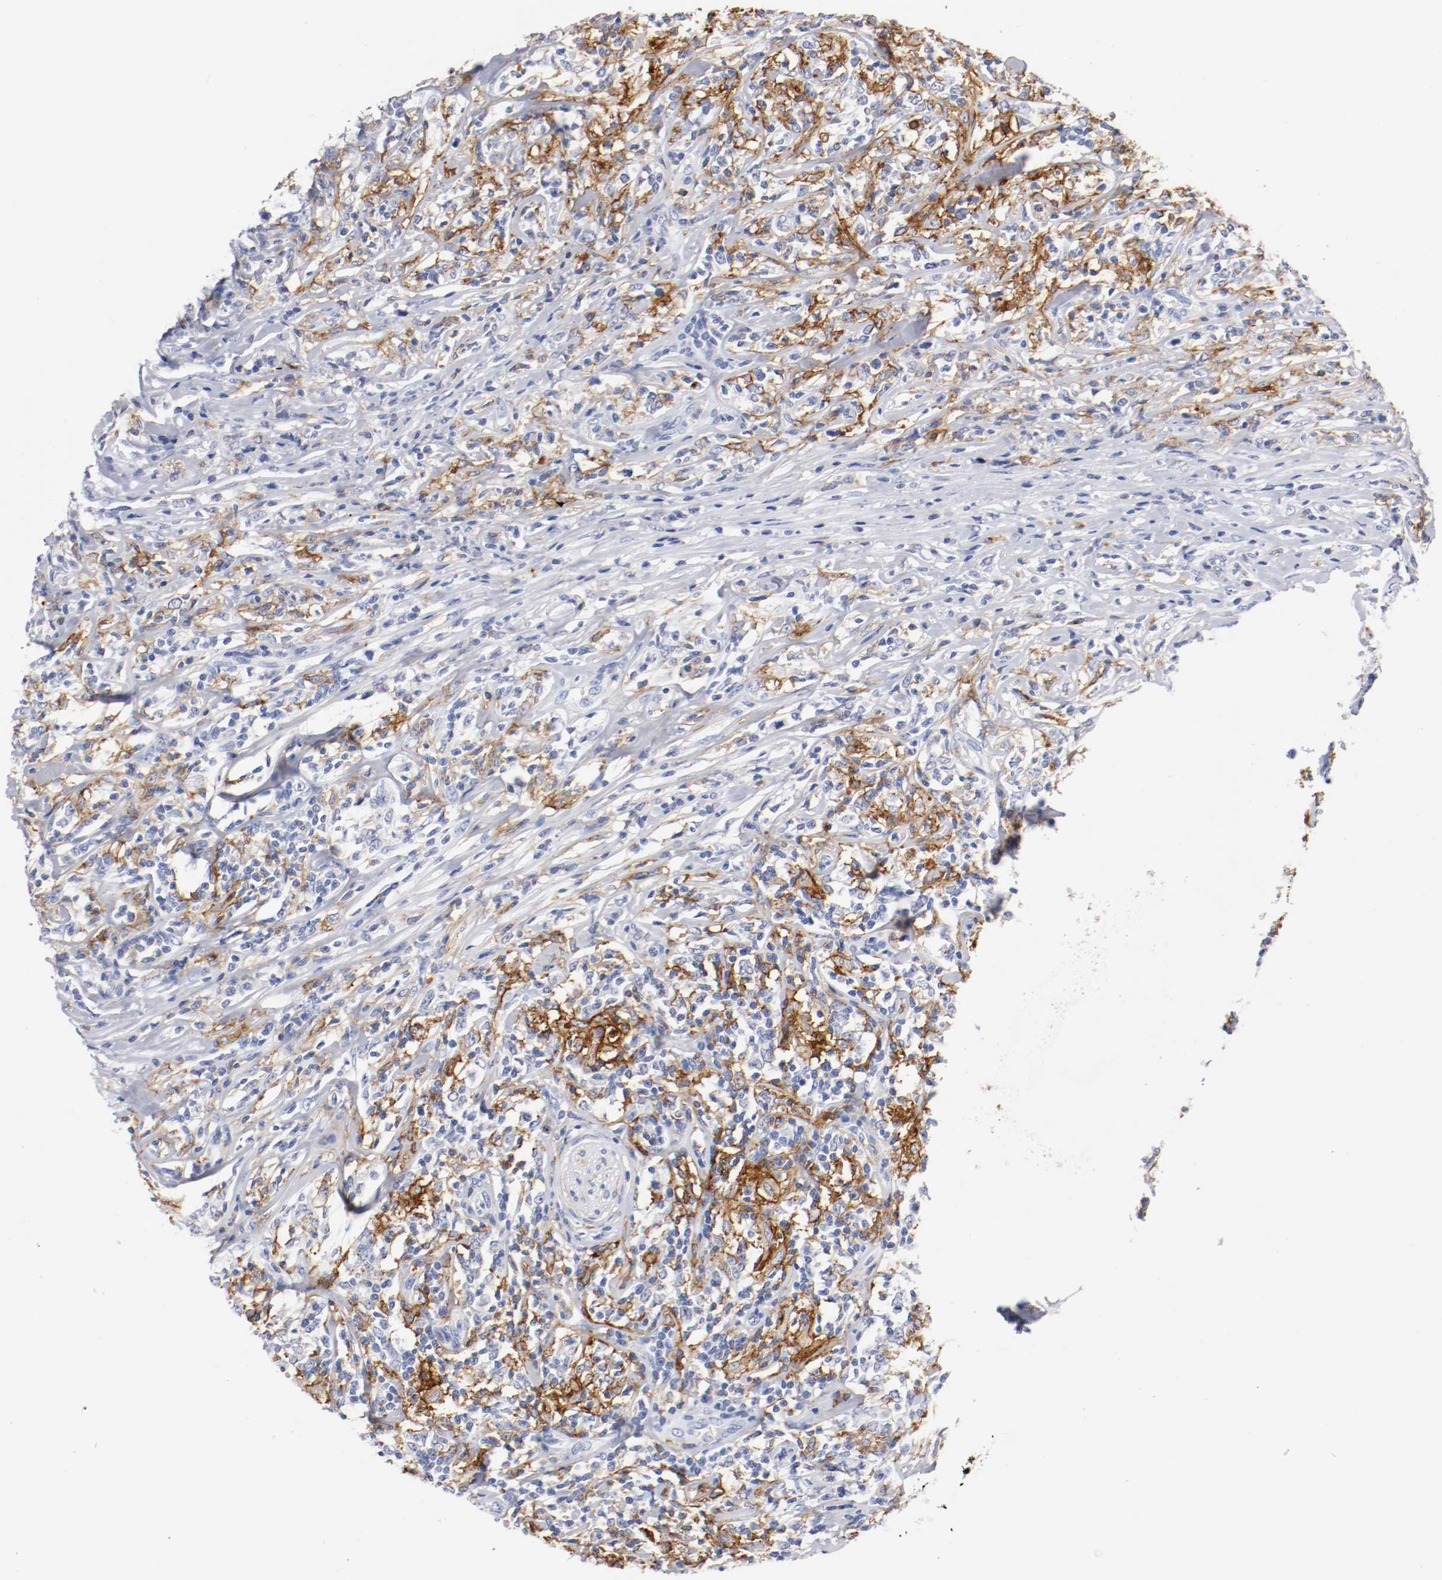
{"staining": {"intensity": "negative", "quantity": "none", "location": "none"}, "tissue": "lymphoma", "cell_type": "Tumor cells", "image_type": "cancer", "snomed": [{"axis": "morphology", "description": "Malignant lymphoma, non-Hodgkin's type, High grade"}, {"axis": "topography", "description": "Lymph node"}], "caption": "DAB immunohistochemical staining of high-grade malignant lymphoma, non-Hodgkin's type demonstrates no significant expression in tumor cells.", "gene": "ITGAX", "patient": {"sex": "female", "age": 84}}